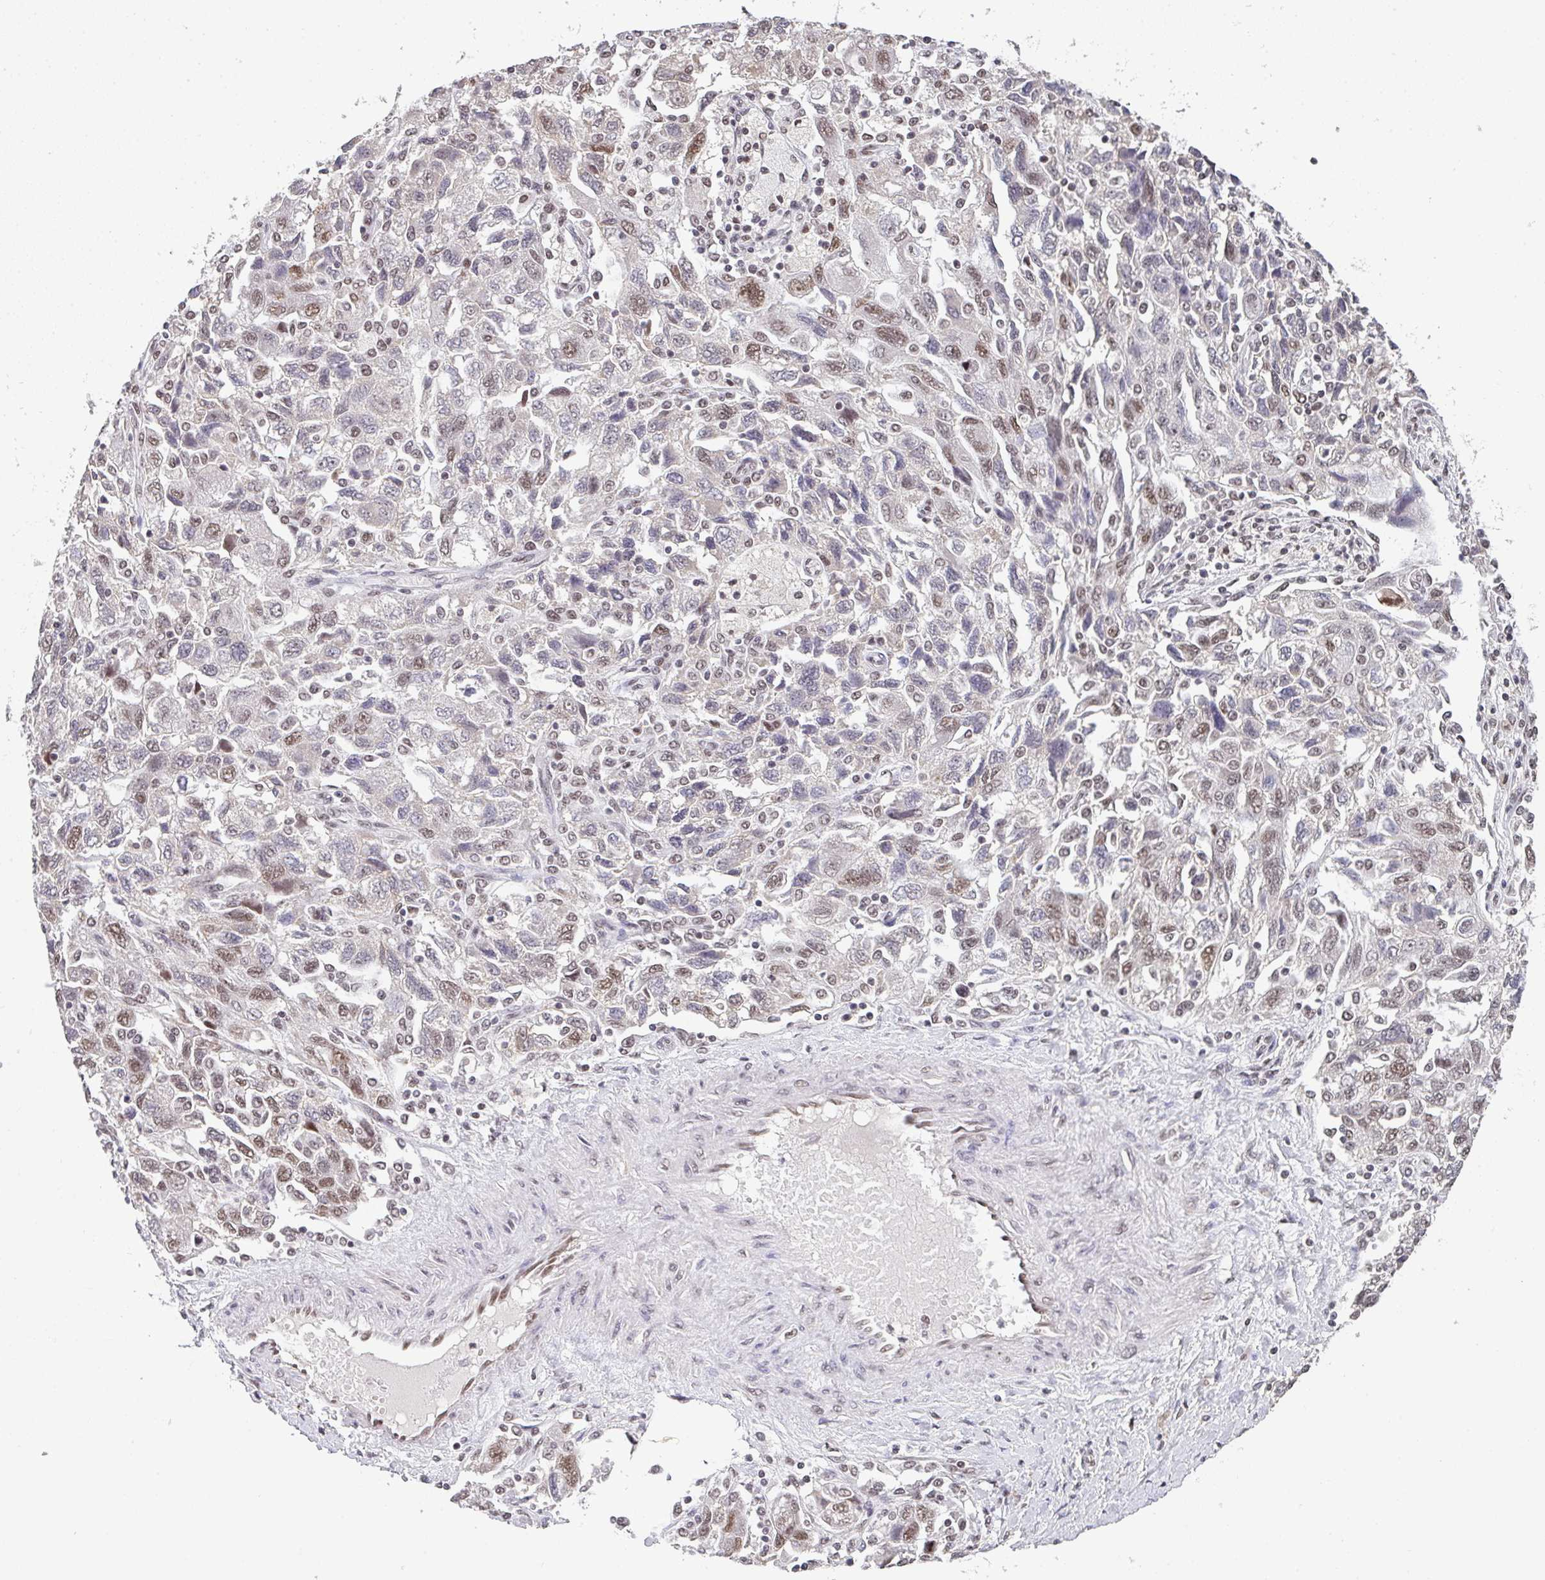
{"staining": {"intensity": "moderate", "quantity": "<25%", "location": "nuclear"}, "tissue": "ovarian cancer", "cell_type": "Tumor cells", "image_type": "cancer", "snomed": [{"axis": "morphology", "description": "Carcinoma, NOS"}, {"axis": "morphology", "description": "Cystadenocarcinoma, serous, NOS"}, {"axis": "topography", "description": "Ovary"}], "caption": "Protein staining reveals moderate nuclear positivity in approximately <25% of tumor cells in ovarian carcinoma.", "gene": "DKC1", "patient": {"sex": "female", "age": 69}}